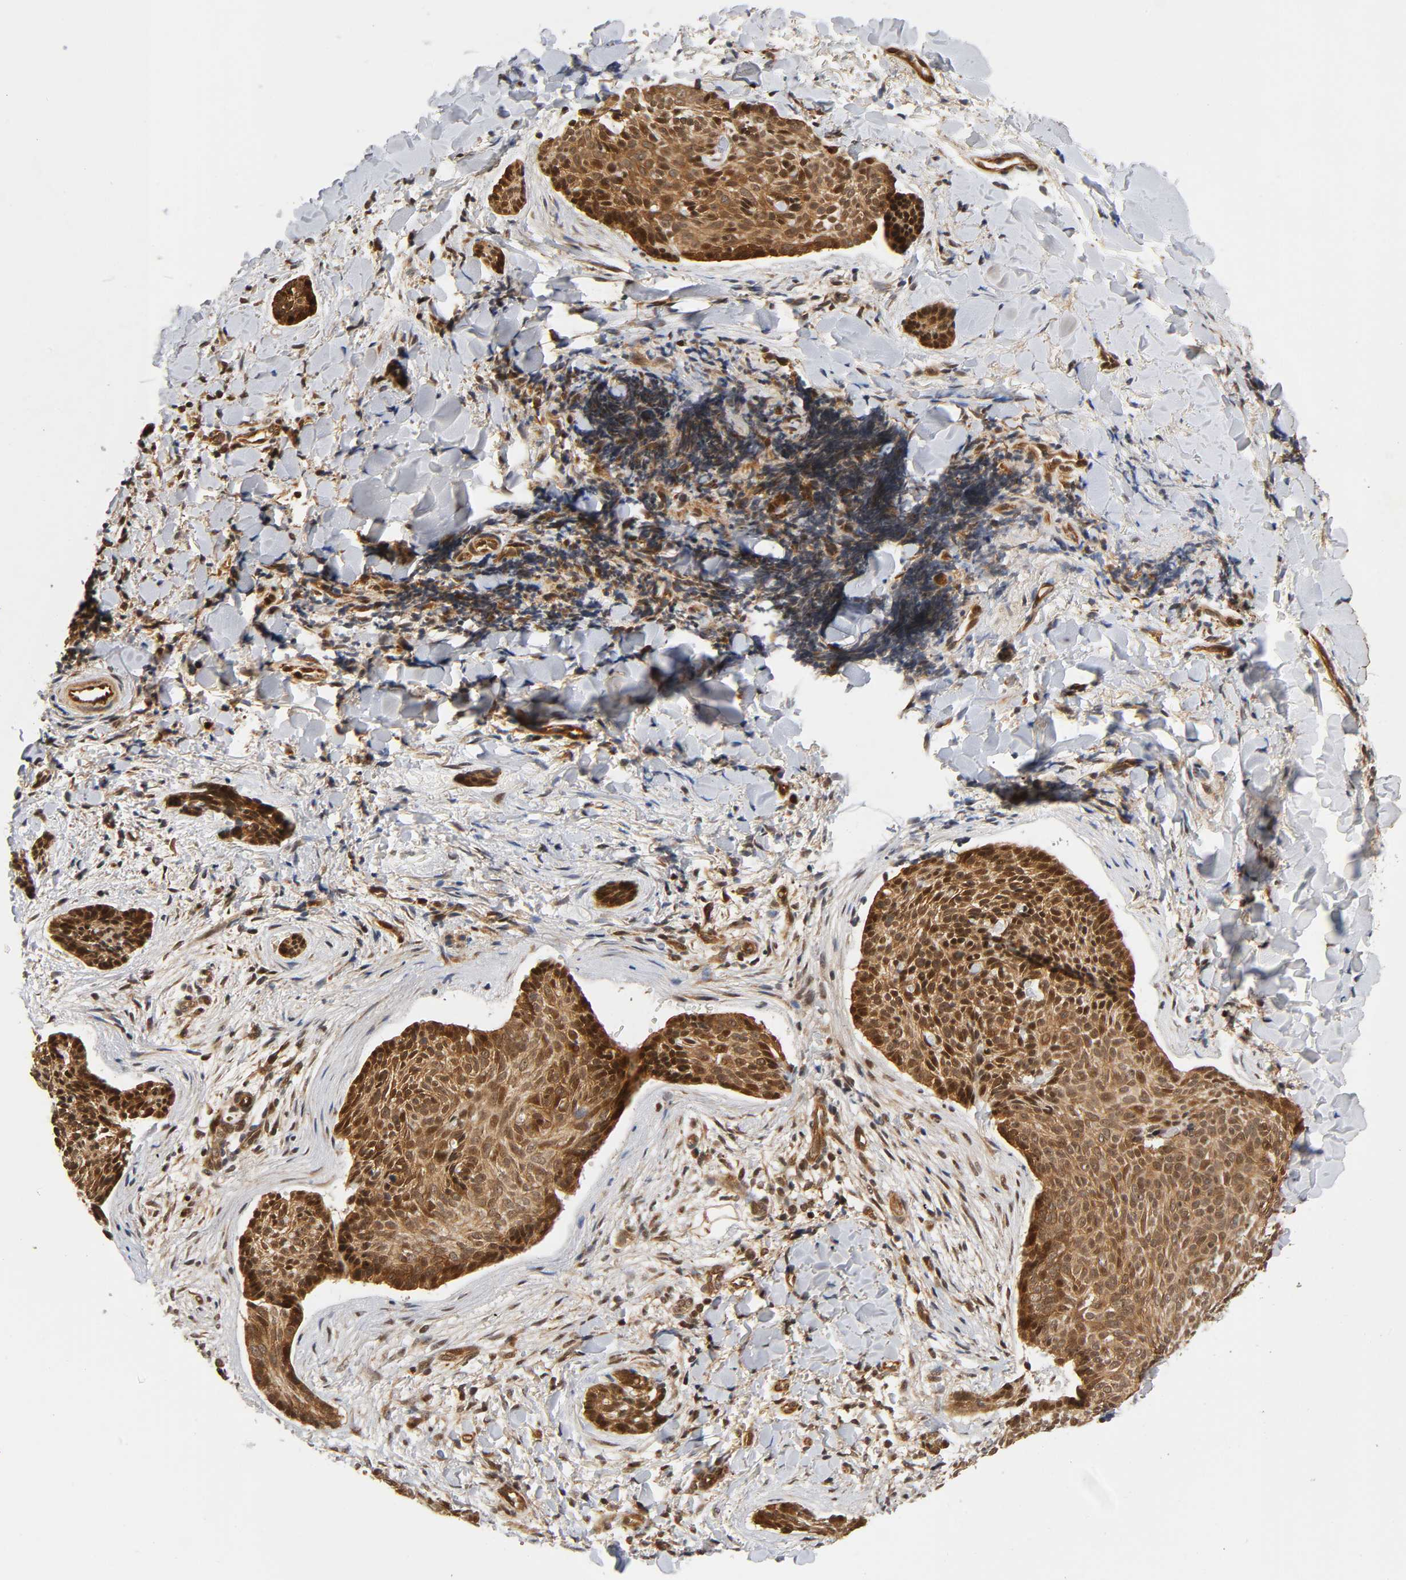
{"staining": {"intensity": "moderate", "quantity": ">75%", "location": "cytoplasmic/membranous,nuclear"}, "tissue": "skin cancer", "cell_type": "Tumor cells", "image_type": "cancer", "snomed": [{"axis": "morphology", "description": "Normal tissue, NOS"}, {"axis": "morphology", "description": "Basal cell carcinoma"}, {"axis": "topography", "description": "Skin"}], "caption": "Skin cancer (basal cell carcinoma) stained with DAB immunohistochemistry (IHC) exhibits medium levels of moderate cytoplasmic/membranous and nuclear expression in about >75% of tumor cells. Using DAB (3,3'-diaminobenzidine) (brown) and hematoxylin (blue) stains, captured at high magnification using brightfield microscopy.", "gene": "IQCJ-SCHIP1", "patient": {"sex": "female", "age": 57}}